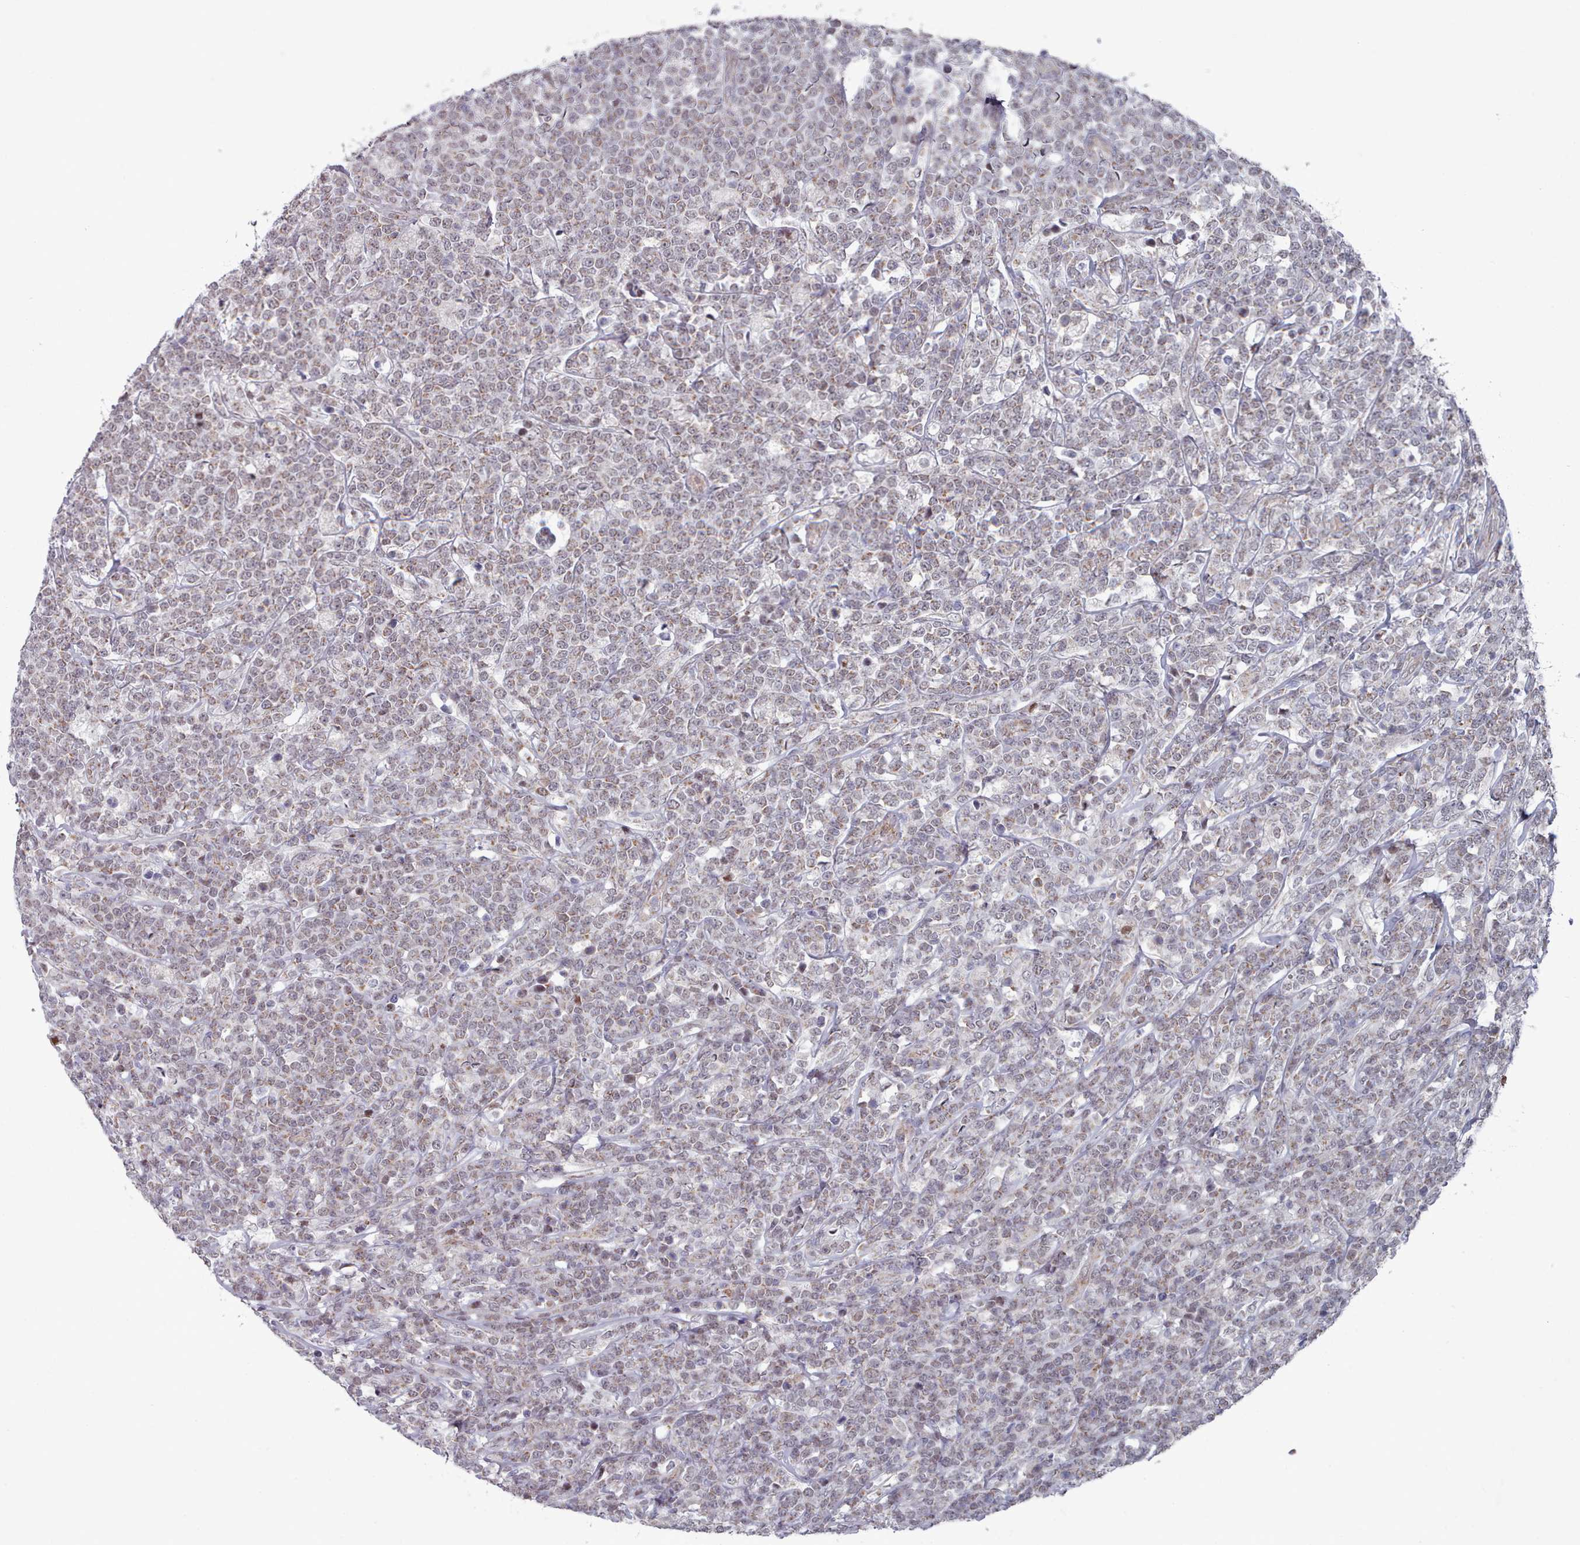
{"staining": {"intensity": "weak", "quantity": ">75%", "location": "cytoplasmic/membranous"}, "tissue": "lymphoma", "cell_type": "Tumor cells", "image_type": "cancer", "snomed": [{"axis": "morphology", "description": "Malignant lymphoma, non-Hodgkin's type, High grade"}, {"axis": "topography", "description": "Small intestine"}], "caption": "Immunohistochemical staining of human lymphoma demonstrates weak cytoplasmic/membranous protein expression in about >75% of tumor cells.", "gene": "TRARG1", "patient": {"sex": "male", "age": 8}}